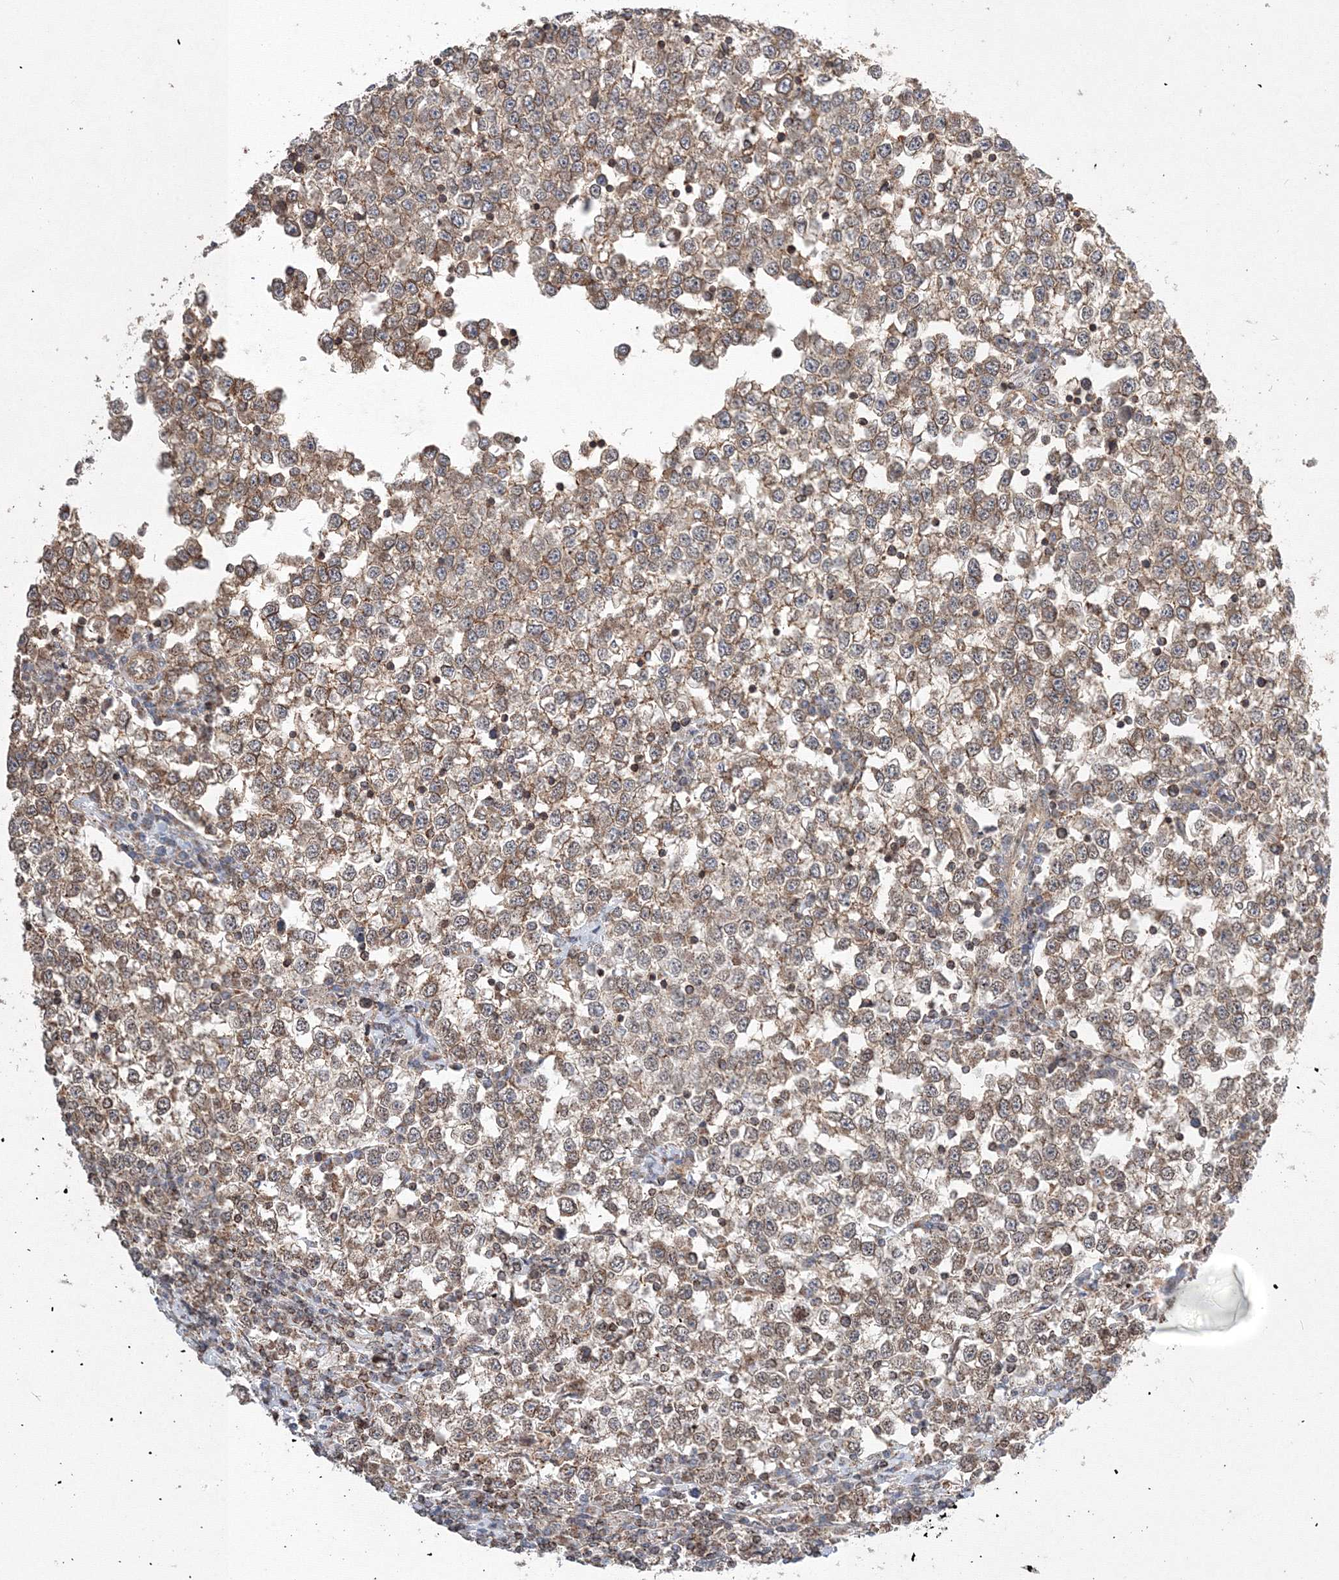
{"staining": {"intensity": "moderate", "quantity": ">75%", "location": "cytoplasmic/membranous,nuclear"}, "tissue": "testis cancer", "cell_type": "Tumor cells", "image_type": "cancer", "snomed": [{"axis": "morphology", "description": "Seminoma, NOS"}, {"axis": "topography", "description": "Testis"}], "caption": "Protein expression analysis of testis cancer (seminoma) exhibits moderate cytoplasmic/membranous and nuclear staining in approximately >75% of tumor cells.", "gene": "AASDH", "patient": {"sex": "male", "age": 65}}